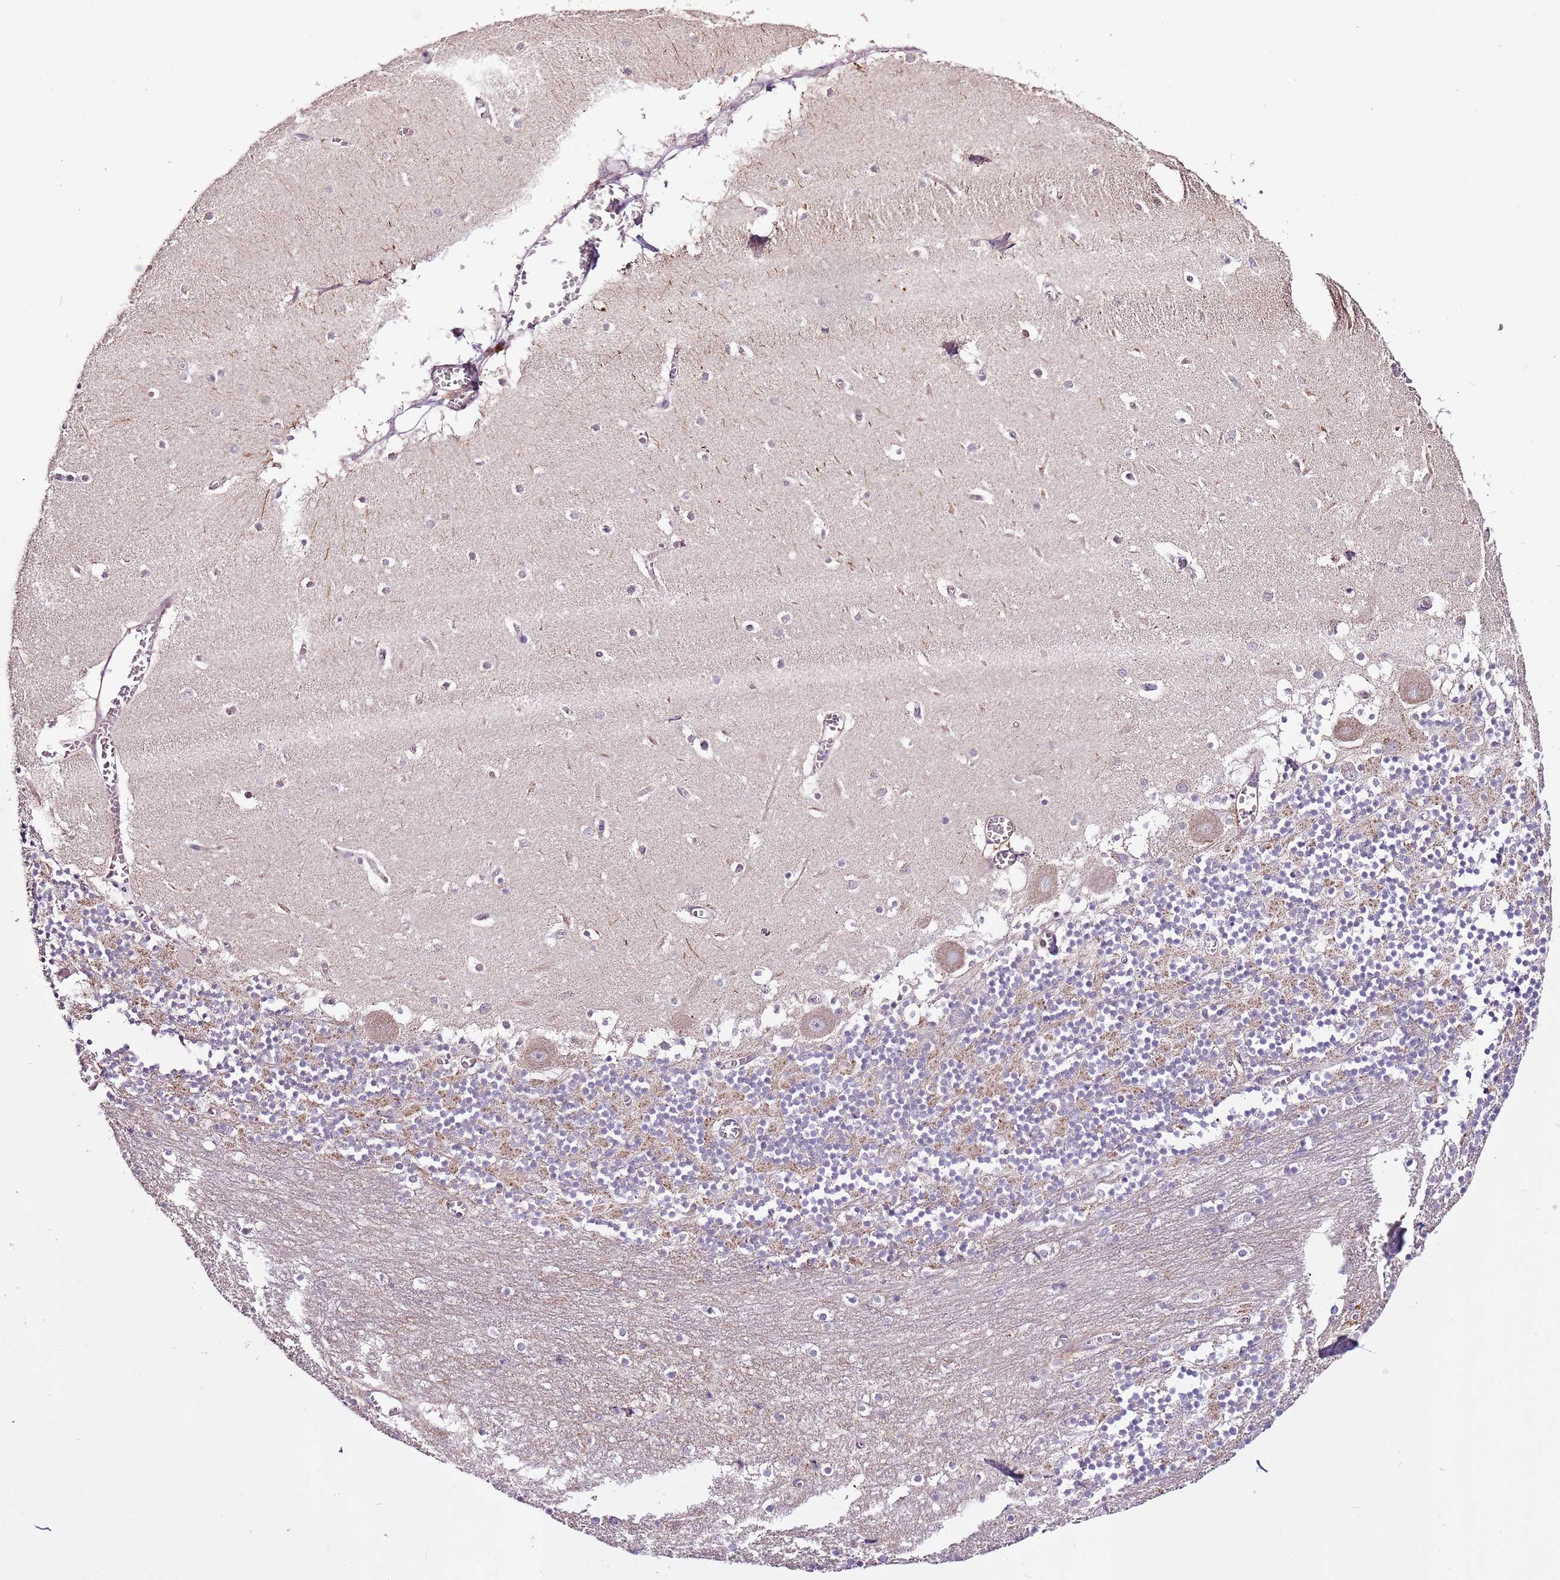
{"staining": {"intensity": "negative", "quantity": "none", "location": "none"}, "tissue": "cerebellum", "cell_type": "Cells in granular layer", "image_type": "normal", "snomed": [{"axis": "morphology", "description": "Normal tissue, NOS"}, {"axis": "topography", "description": "Cerebellum"}], "caption": "Immunohistochemistry micrograph of normal cerebellum: cerebellum stained with DAB (3,3'-diaminobenzidine) exhibits no significant protein expression in cells in granular layer.", "gene": "CMKLR1", "patient": {"sex": "female", "age": 28}}